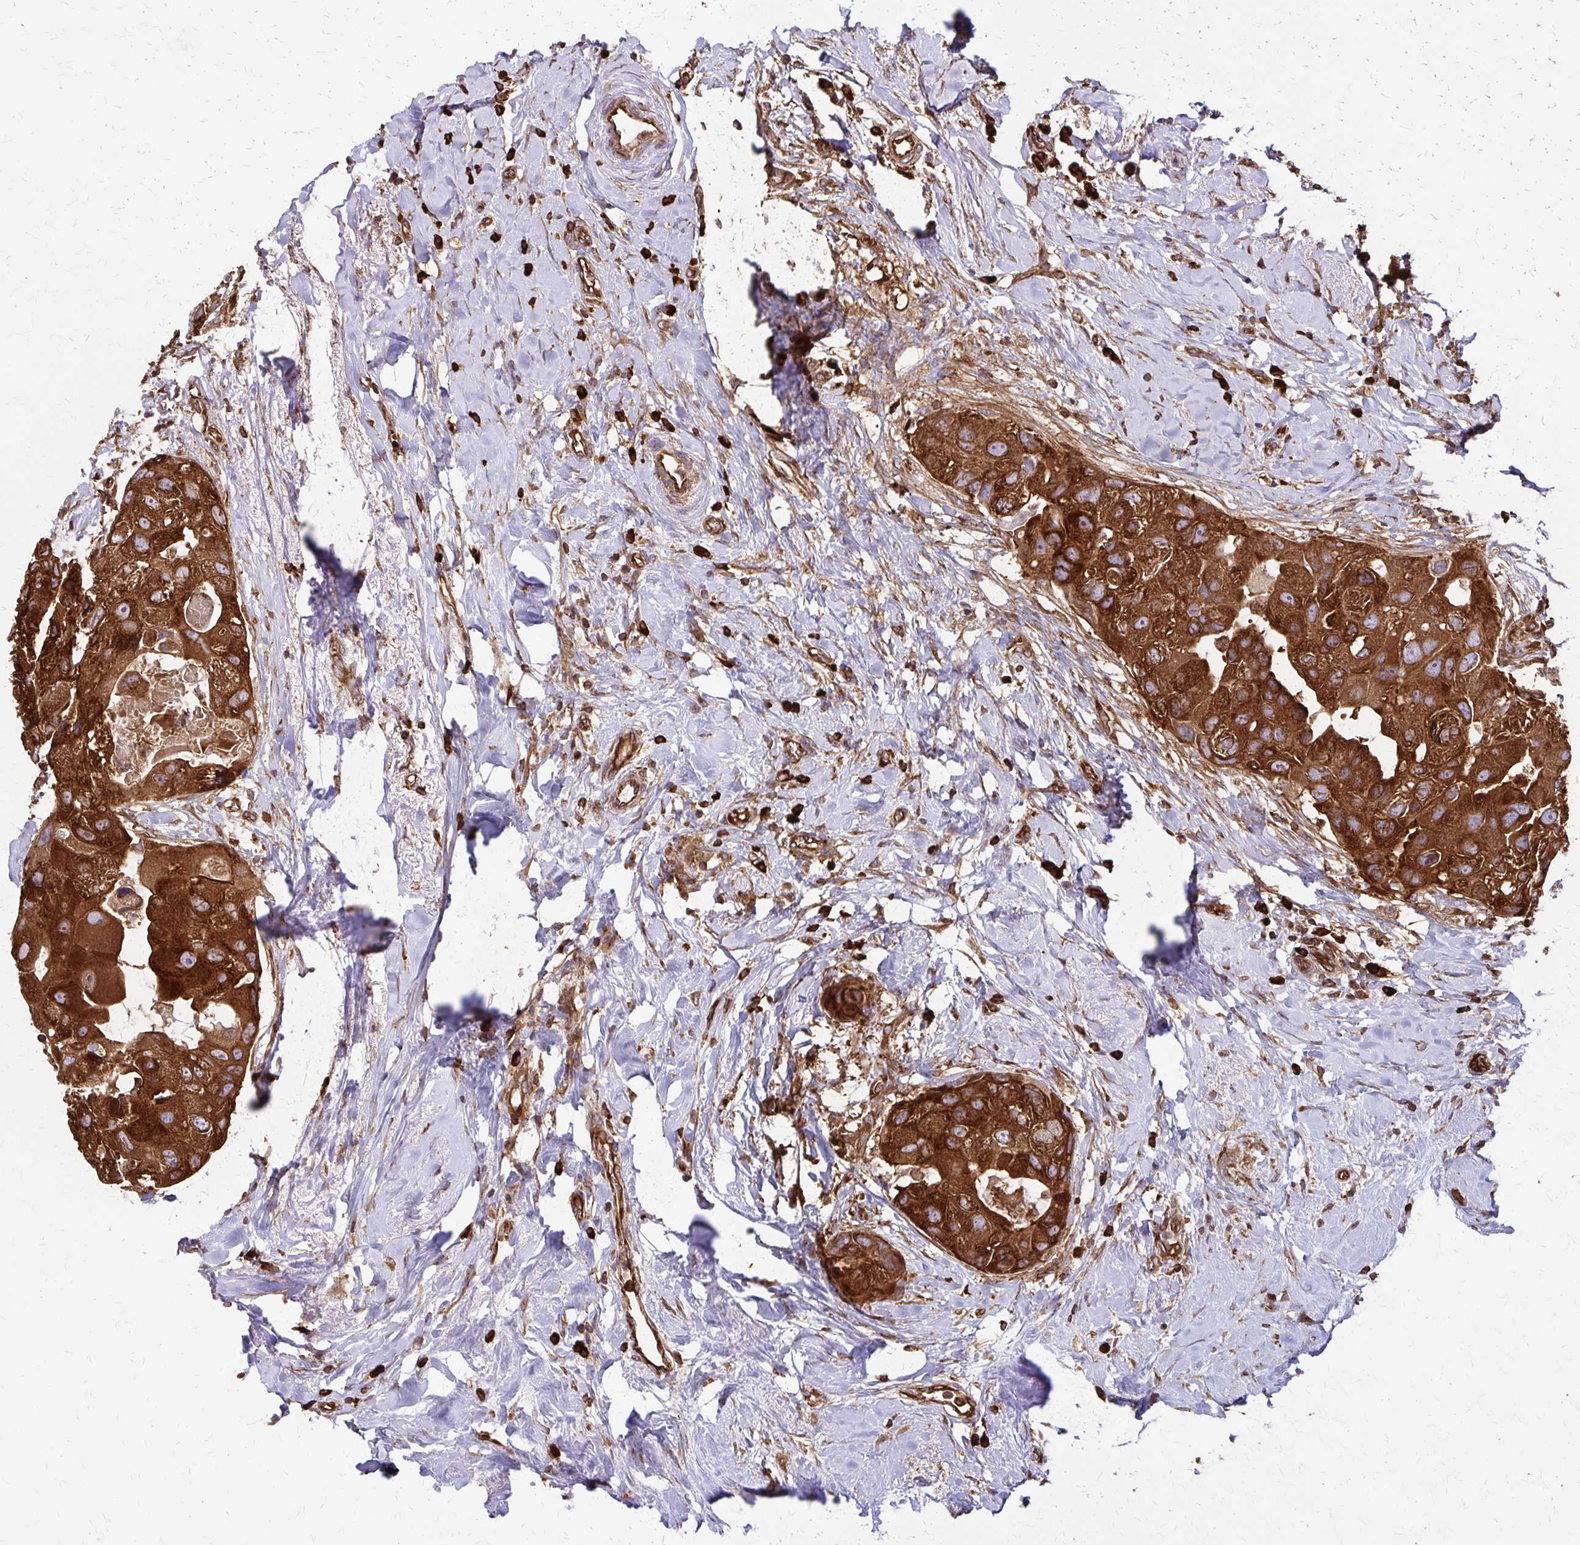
{"staining": {"intensity": "strong", "quantity": ">75%", "location": "cytoplasmic/membranous"}, "tissue": "breast cancer", "cell_type": "Tumor cells", "image_type": "cancer", "snomed": [{"axis": "morphology", "description": "Duct carcinoma"}, {"axis": "topography", "description": "Breast"}], "caption": "Immunohistochemical staining of breast intraductal carcinoma shows strong cytoplasmic/membranous protein expression in about >75% of tumor cells.", "gene": "EEF2", "patient": {"sex": "female", "age": 43}}